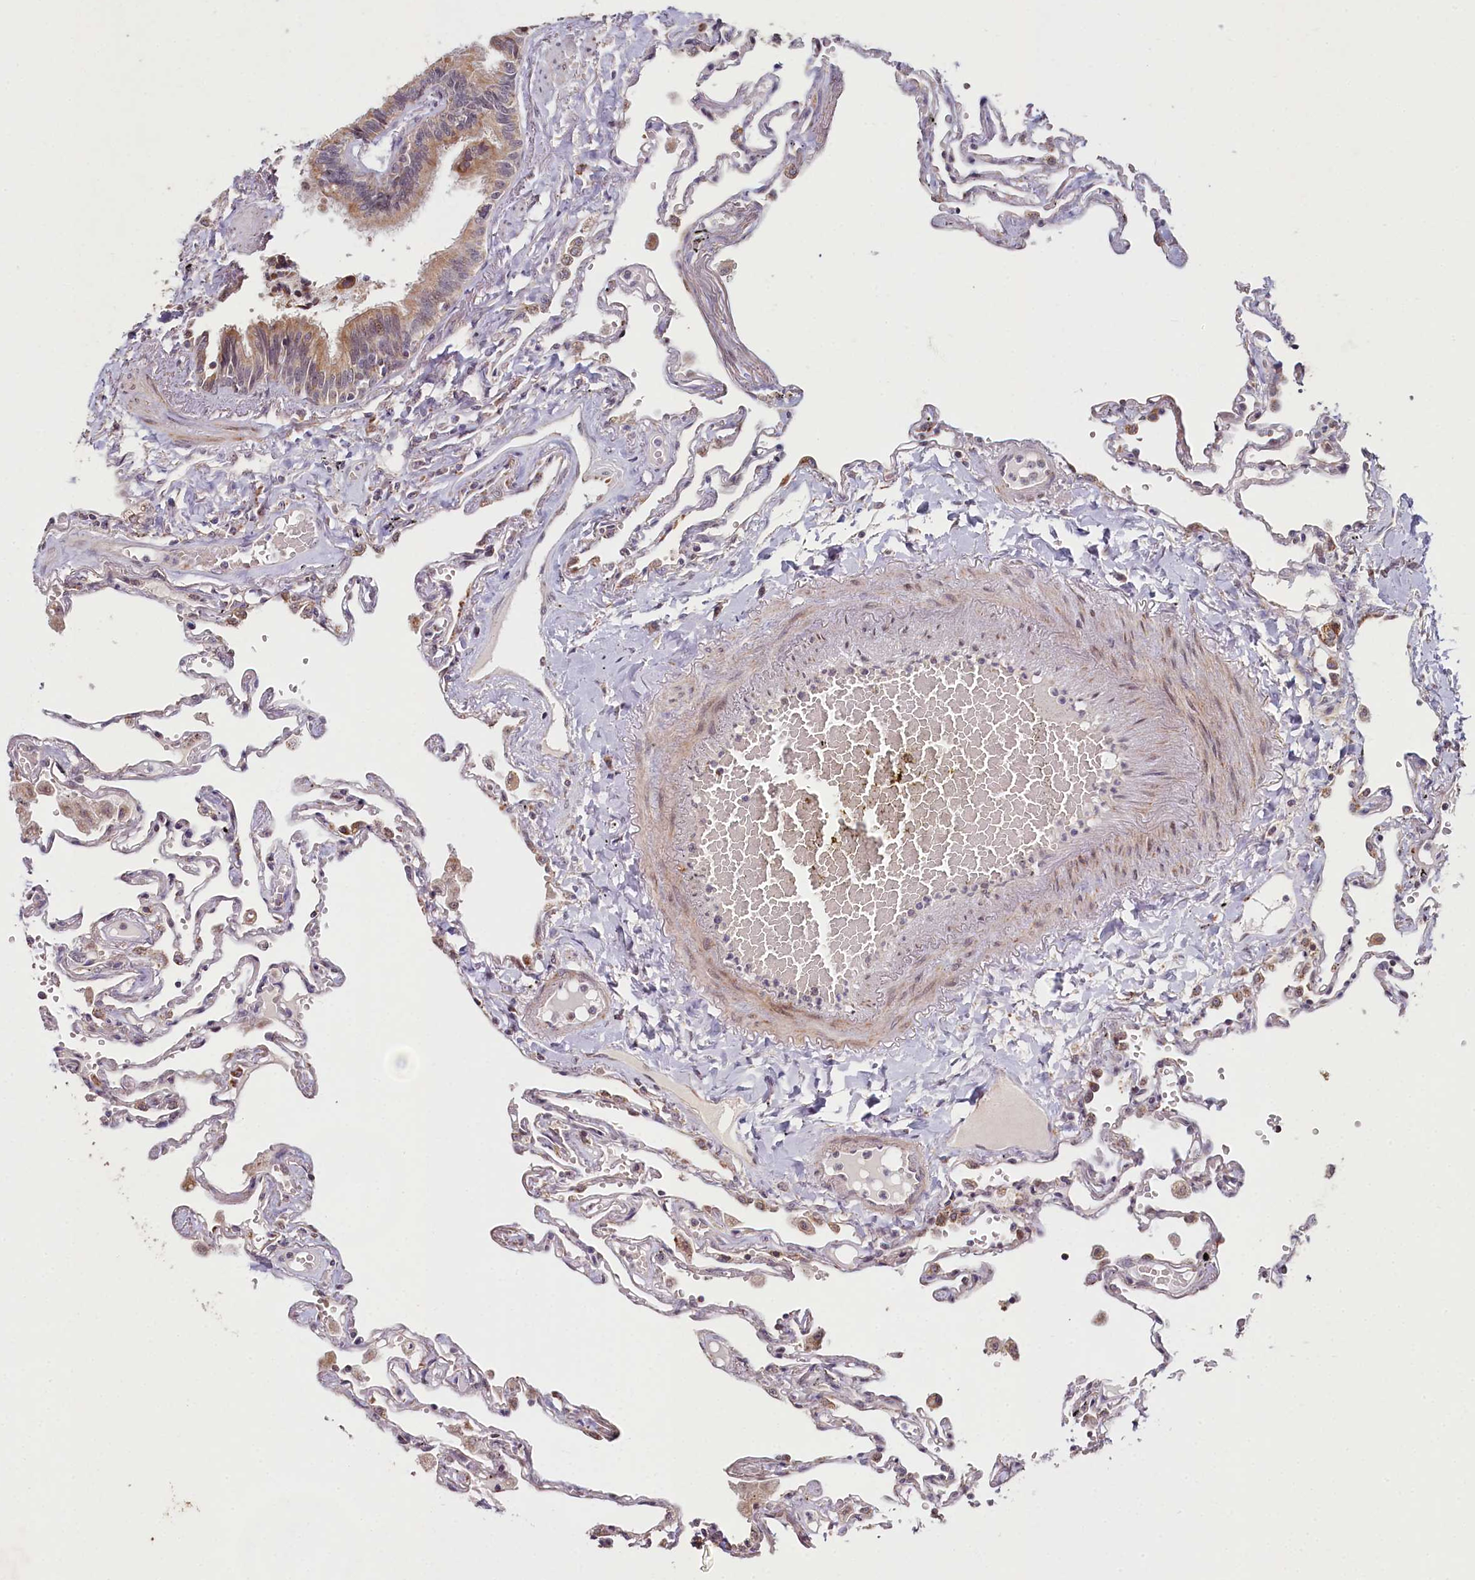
{"staining": {"intensity": "moderate", "quantity": "25%-75%", "location": "cytoplasmic/membranous"}, "tissue": "lung", "cell_type": "Alveolar cells", "image_type": "normal", "snomed": [{"axis": "morphology", "description": "Normal tissue, NOS"}, {"axis": "topography", "description": "Lung"}], "caption": "Lung stained with DAB immunohistochemistry (IHC) reveals medium levels of moderate cytoplasmic/membranous positivity in about 25%-75% of alveolar cells.", "gene": "PDE6D", "patient": {"sex": "female", "age": 67}}